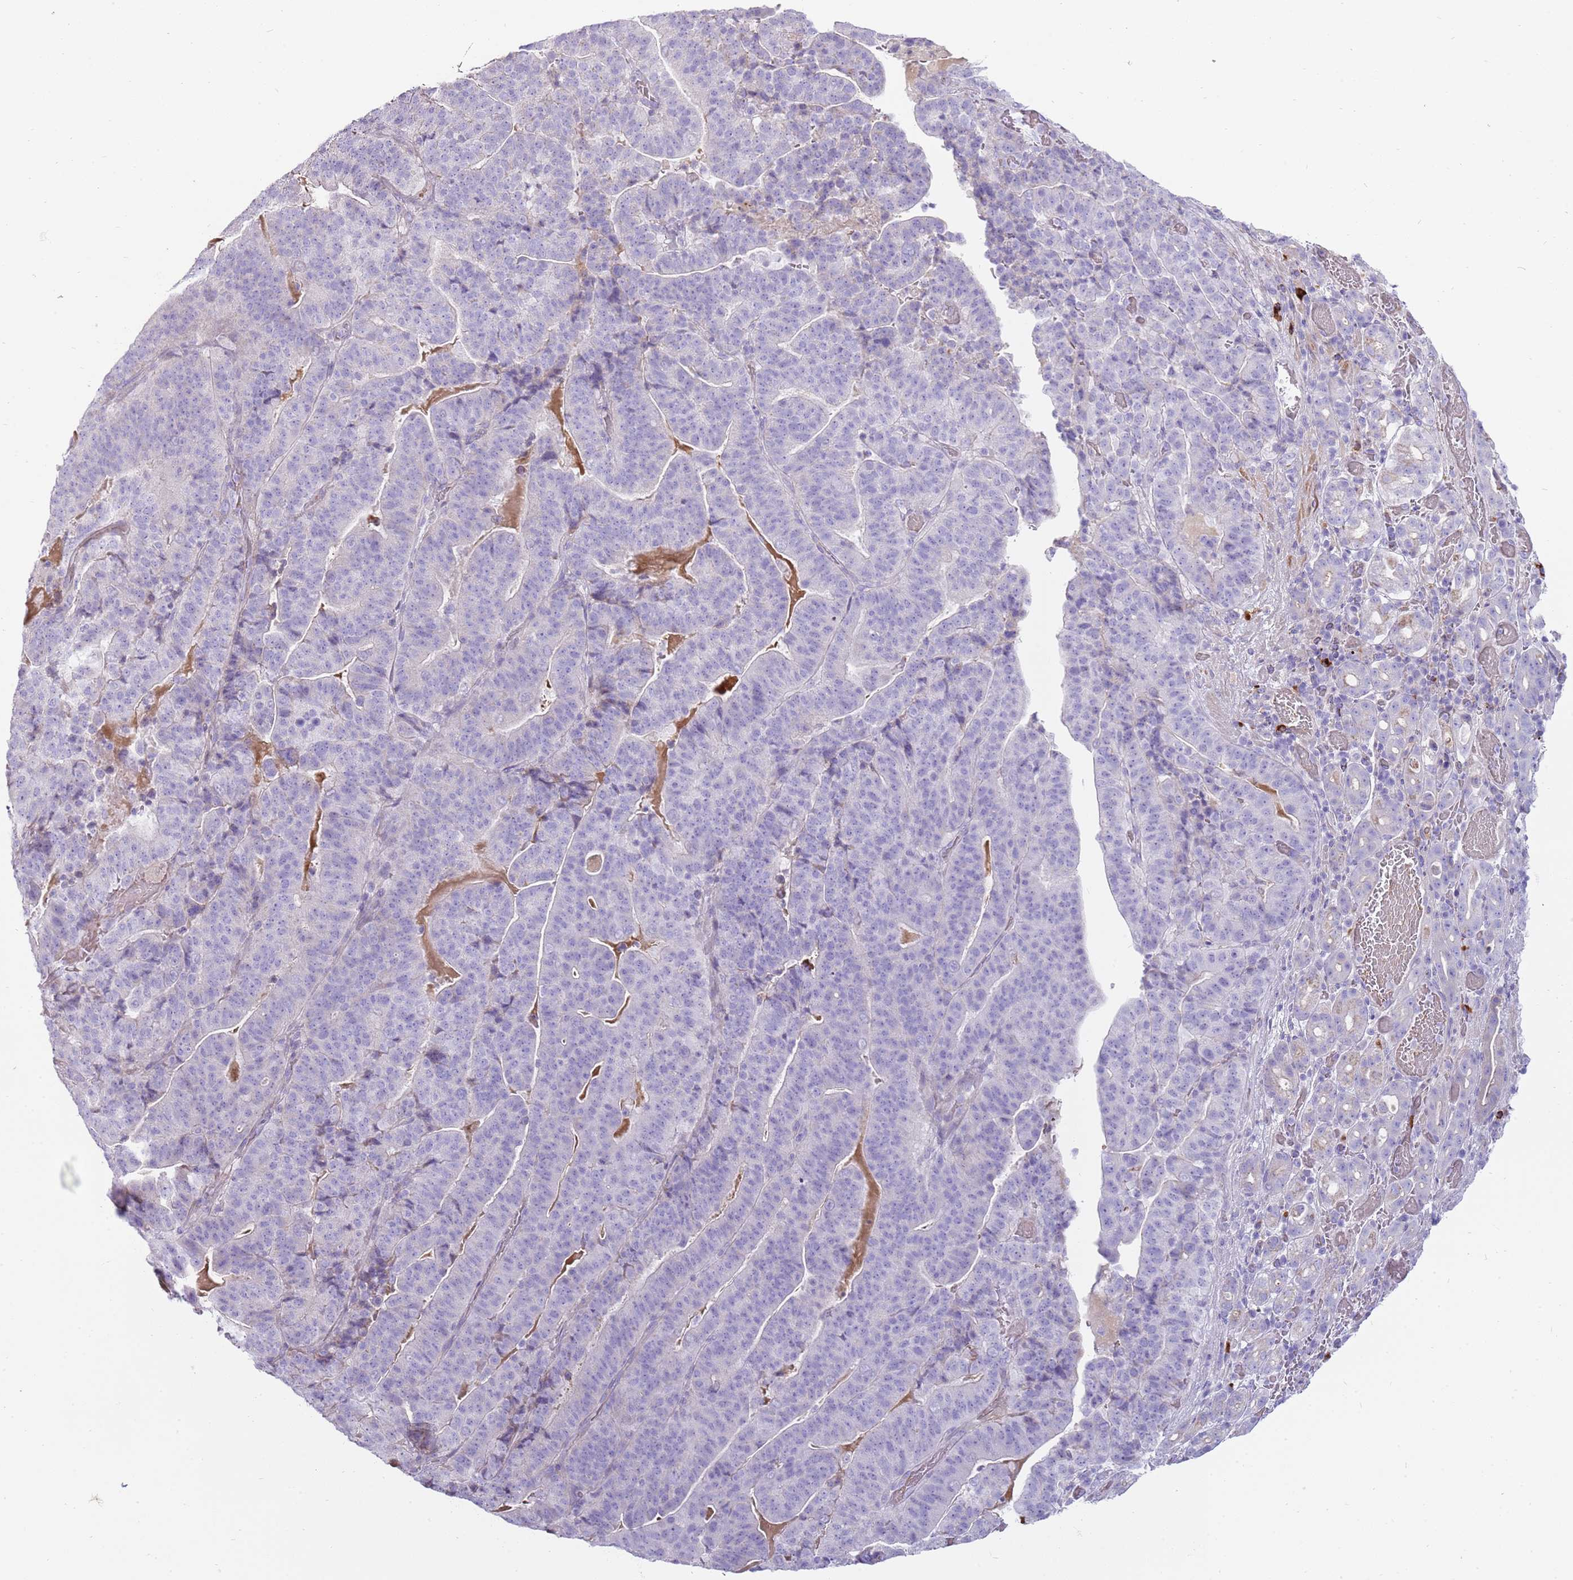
{"staining": {"intensity": "negative", "quantity": "none", "location": "none"}, "tissue": "stomach cancer", "cell_type": "Tumor cells", "image_type": "cancer", "snomed": [{"axis": "morphology", "description": "Adenocarcinoma, NOS"}, {"axis": "topography", "description": "Stomach"}], "caption": "An image of human stomach cancer is negative for staining in tumor cells. The staining was performed using DAB to visualize the protein expression in brown, while the nuclei were stained in blue with hematoxylin (Magnification: 20x).", "gene": "MCUB", "patient": {"sex": "male", "age": 48}}